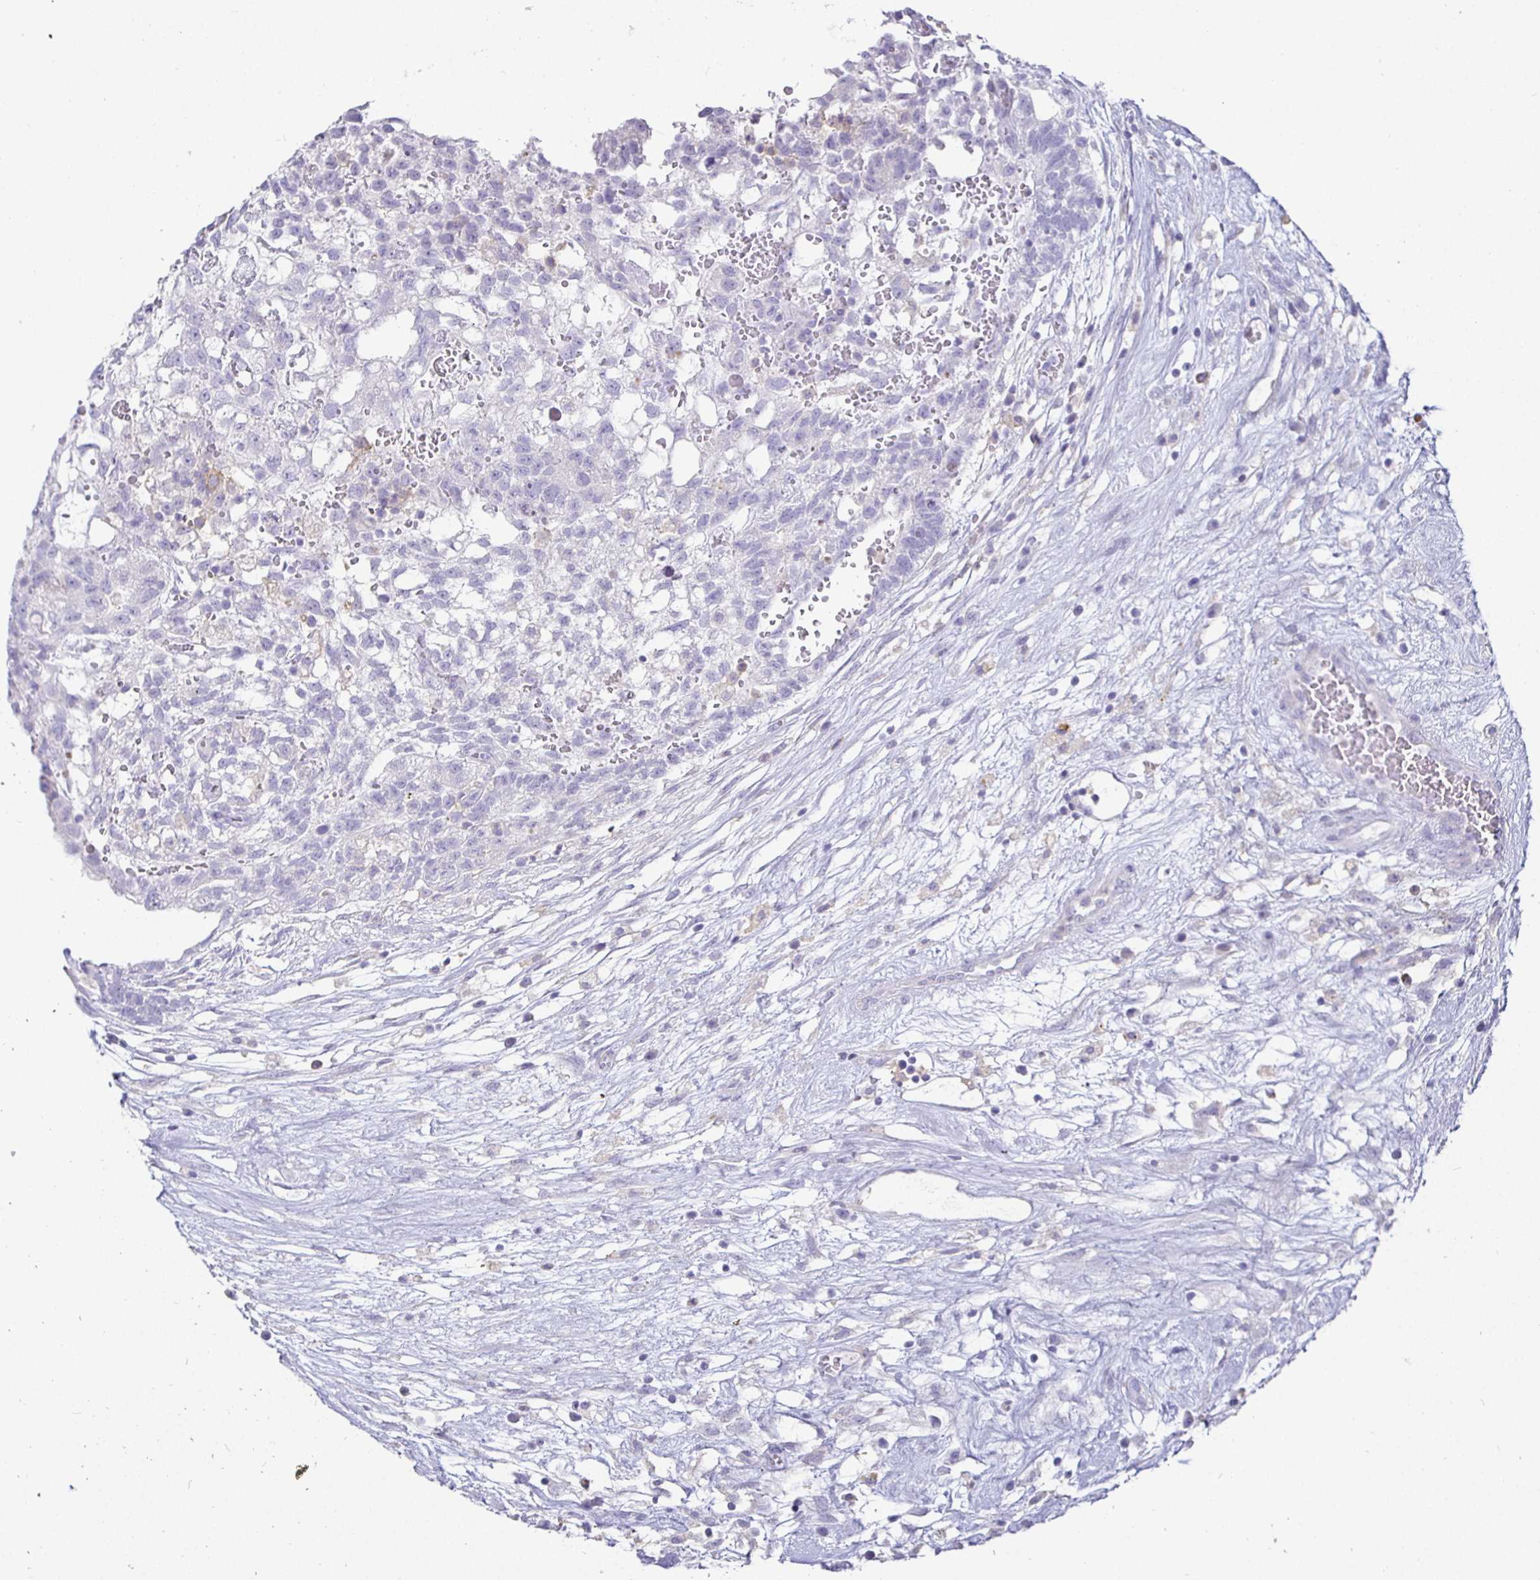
{"staining": {"intensity": "negative", "quantity": "none", "location": "none"}, "tissue": "testis cancer", "cell_type": "Tumor cells", "image_type": "cancer", "snomed": [{"axis": "morphology", "description": "Normal tissue, NOS"}, {"axis": "morphology", "description": "Carcinoma, Embryonal, NOS"}, {"axis": "topography", "description": "Testis"}], "caption": "Human testis cancer (embryonal carcinoma) stained for a protein using immunohistochemistry demonstrates no positivity in tumor cells.", "gene": "SIRPA", "patient": {"sex": "male", "age": 32}}